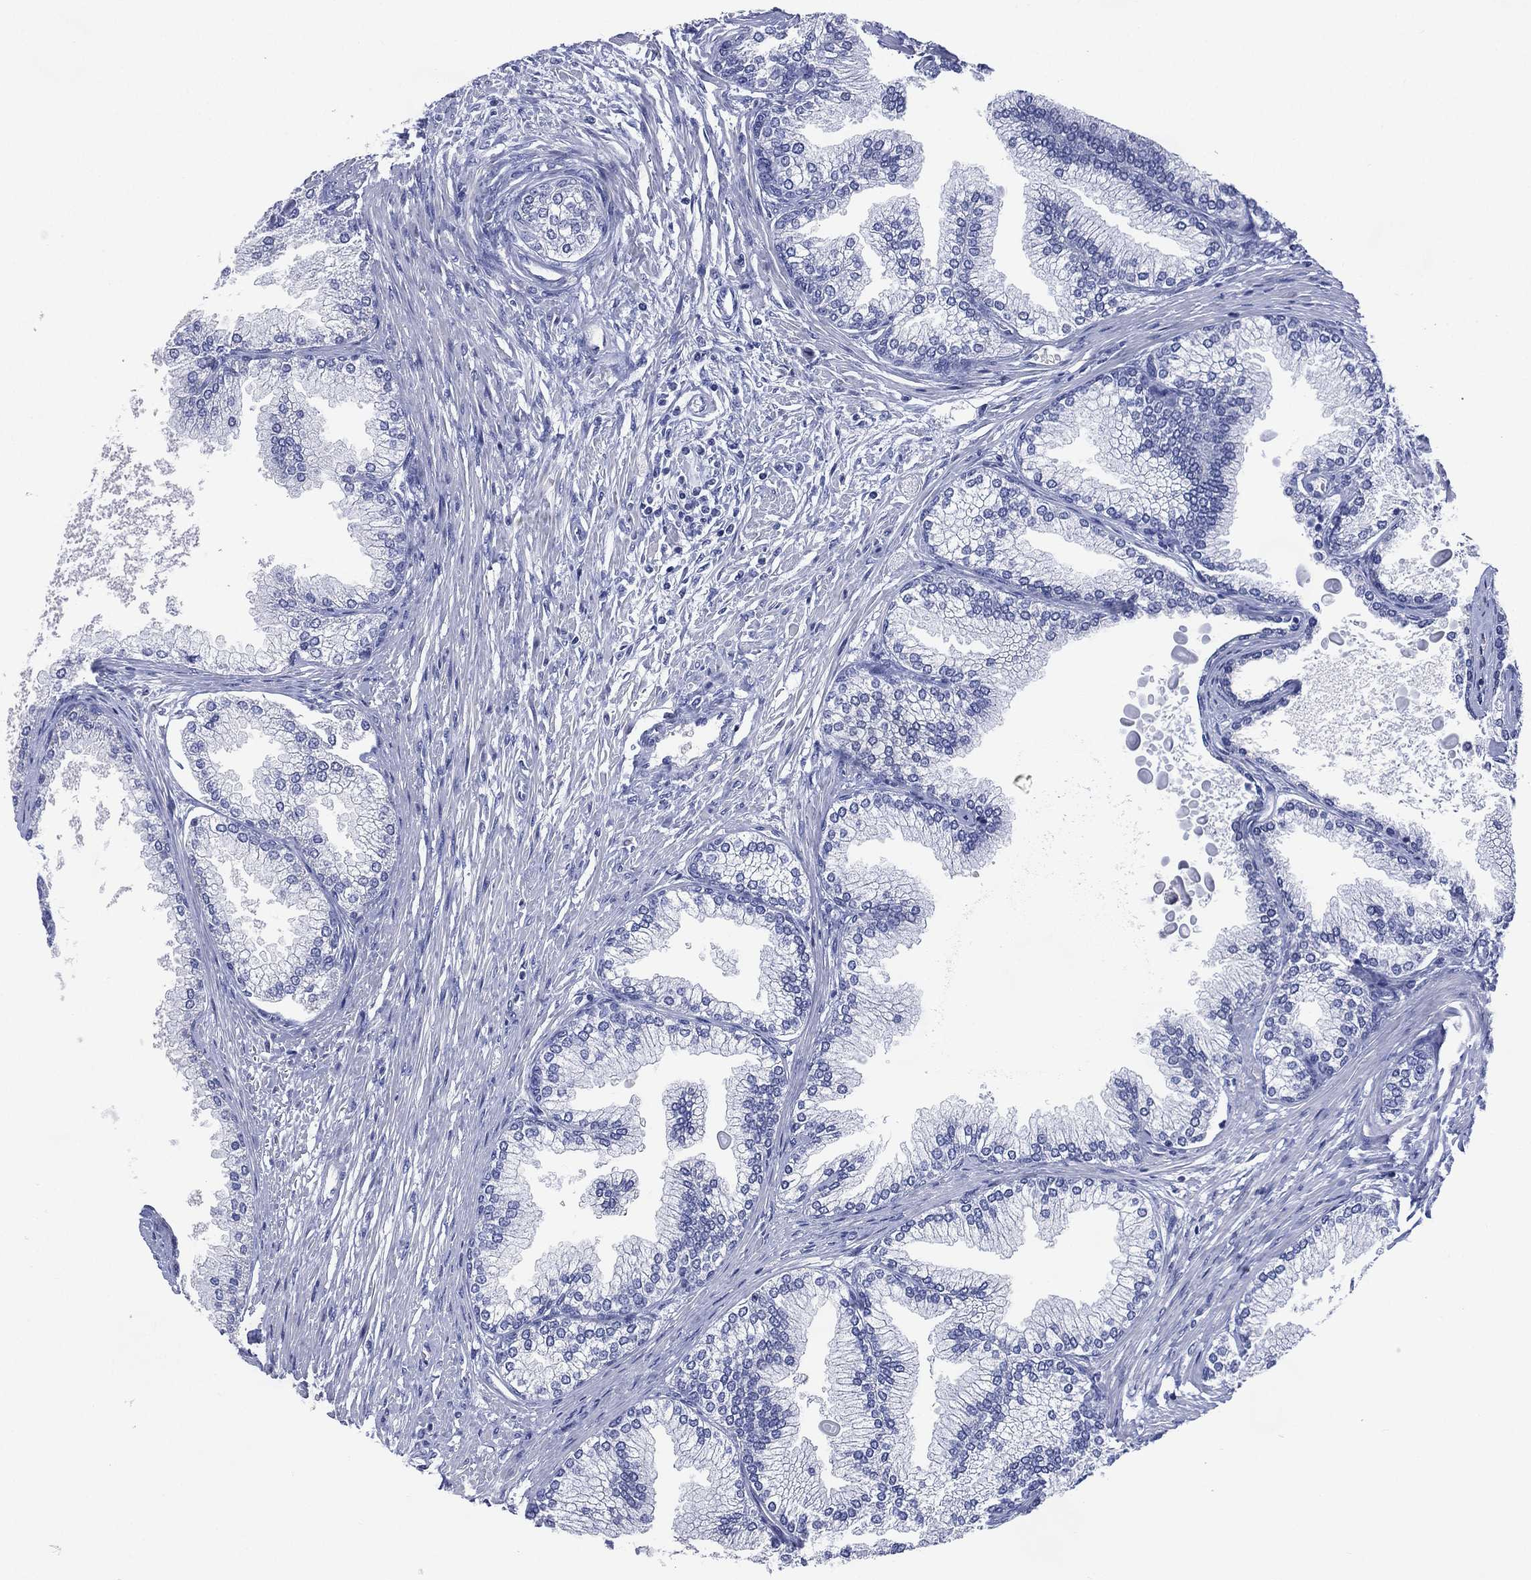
{"staining": {"intensity": "negative", "quantity": "none", "location": "none"}, "tissue": "prostate", "cell_type": "Glandular cells", "image_type": "normal", "snomed": [{"axis": "morphology", "description": "Normal tissue, NOS"}, {"axis": "topography", "description": "Prostate"}], "caption": "Immunohistochemistry (IHC) of unremarkable prostate reveals no staining in glandular cells.", "gene": "TMEM247", "patient": {"sex": "male", "age": 72}}